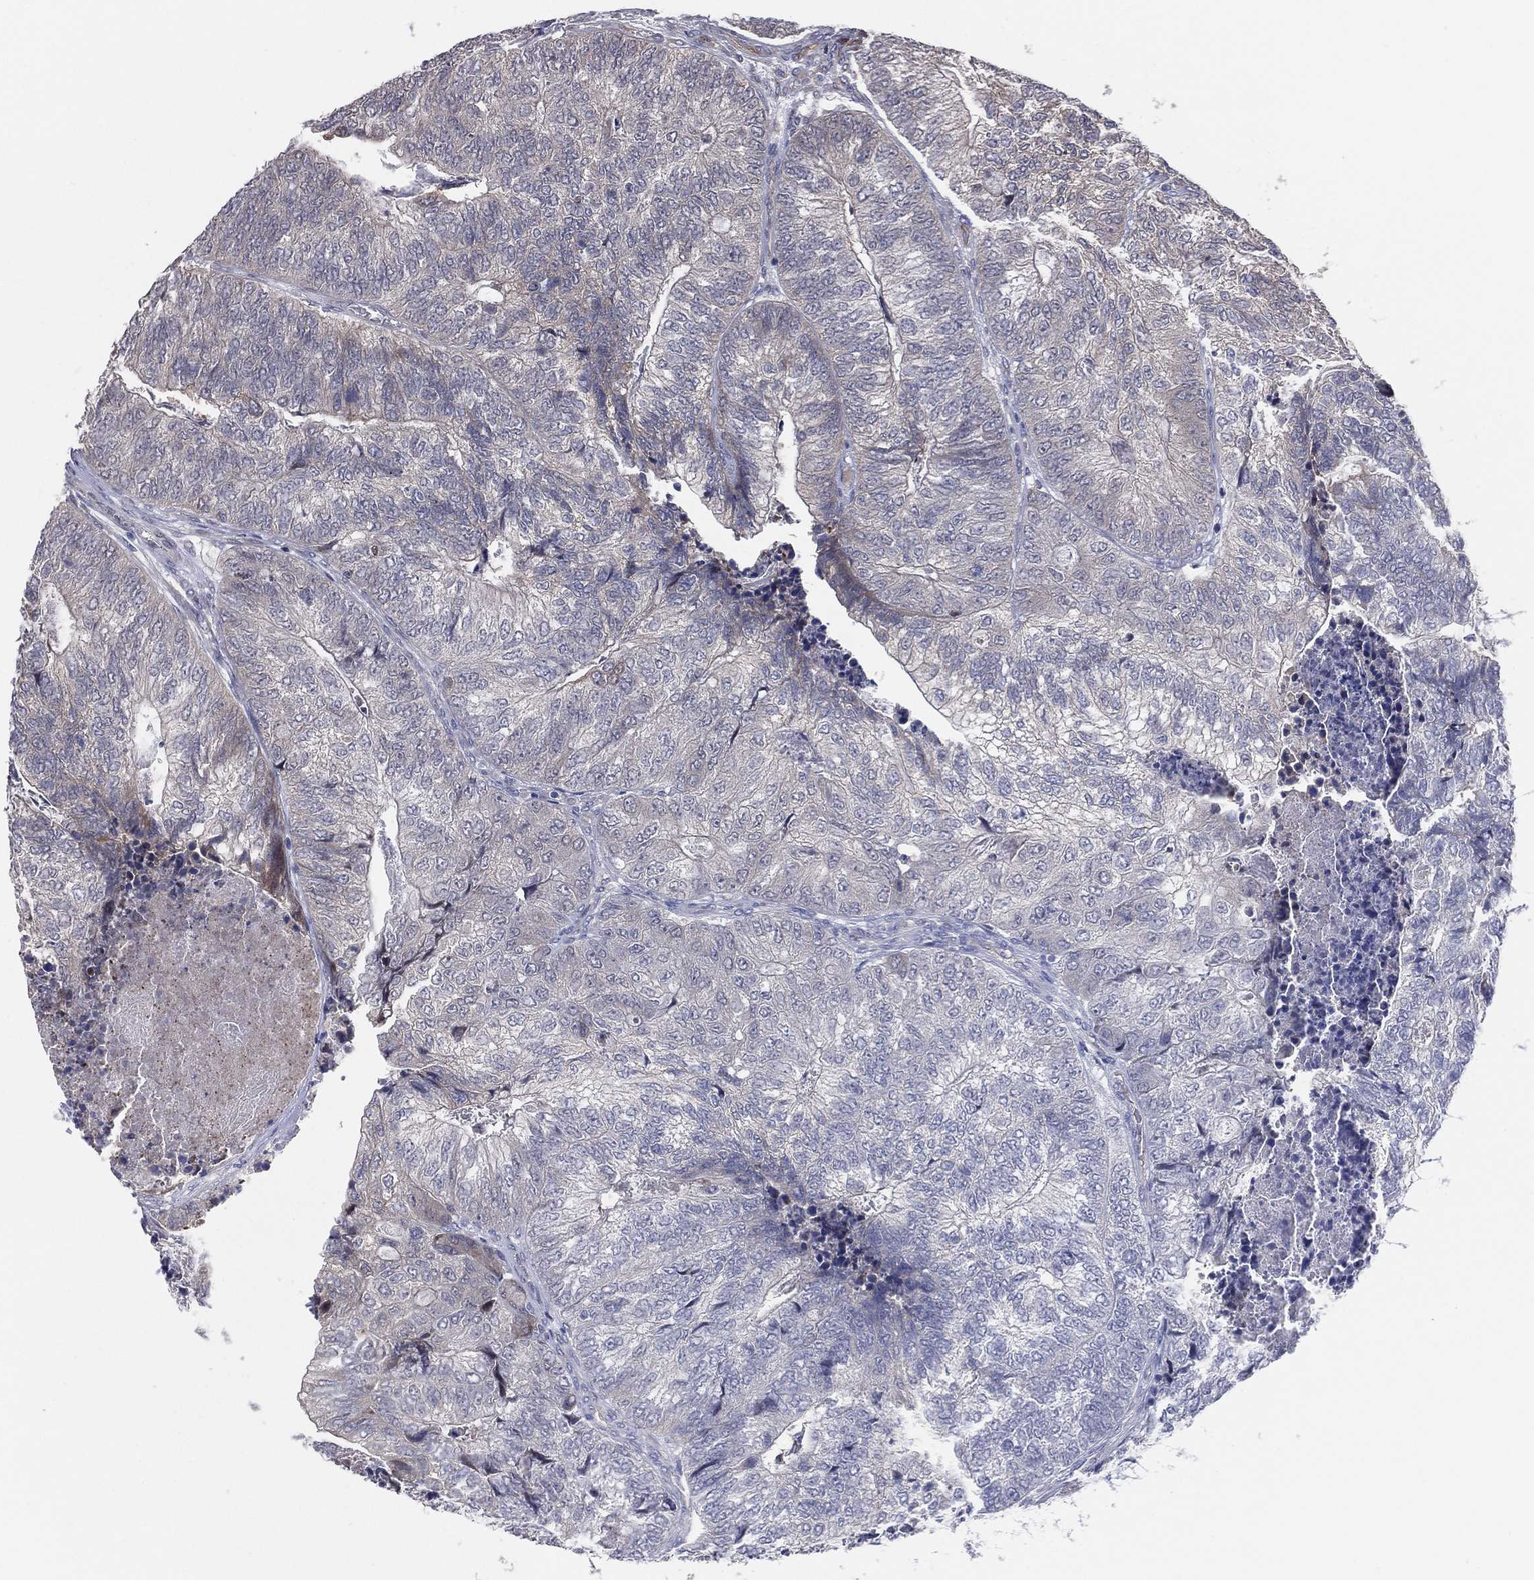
{"staining": {"intensity": "negative", "quantity": "none", "location": "none"}, "tissue": "colorectal cancer", "cell_type": "Tumor cells", "image_type": "cancer", "snomed": [{"axis": "morphology", "description": "Adenocarcinoma, NOS"}, {"axis": "topography", "description": "Colon"}], "caption": "Immunohistochemistry (IHC) photomicrograph of neoplastic tissue: colorectal cancer (adenocarcinoma) stained with DAB demonstrates no significant protein positivity in tumor cells.", "gene": "UTP14A", "patient": {"sex": "female", "age": 67}}